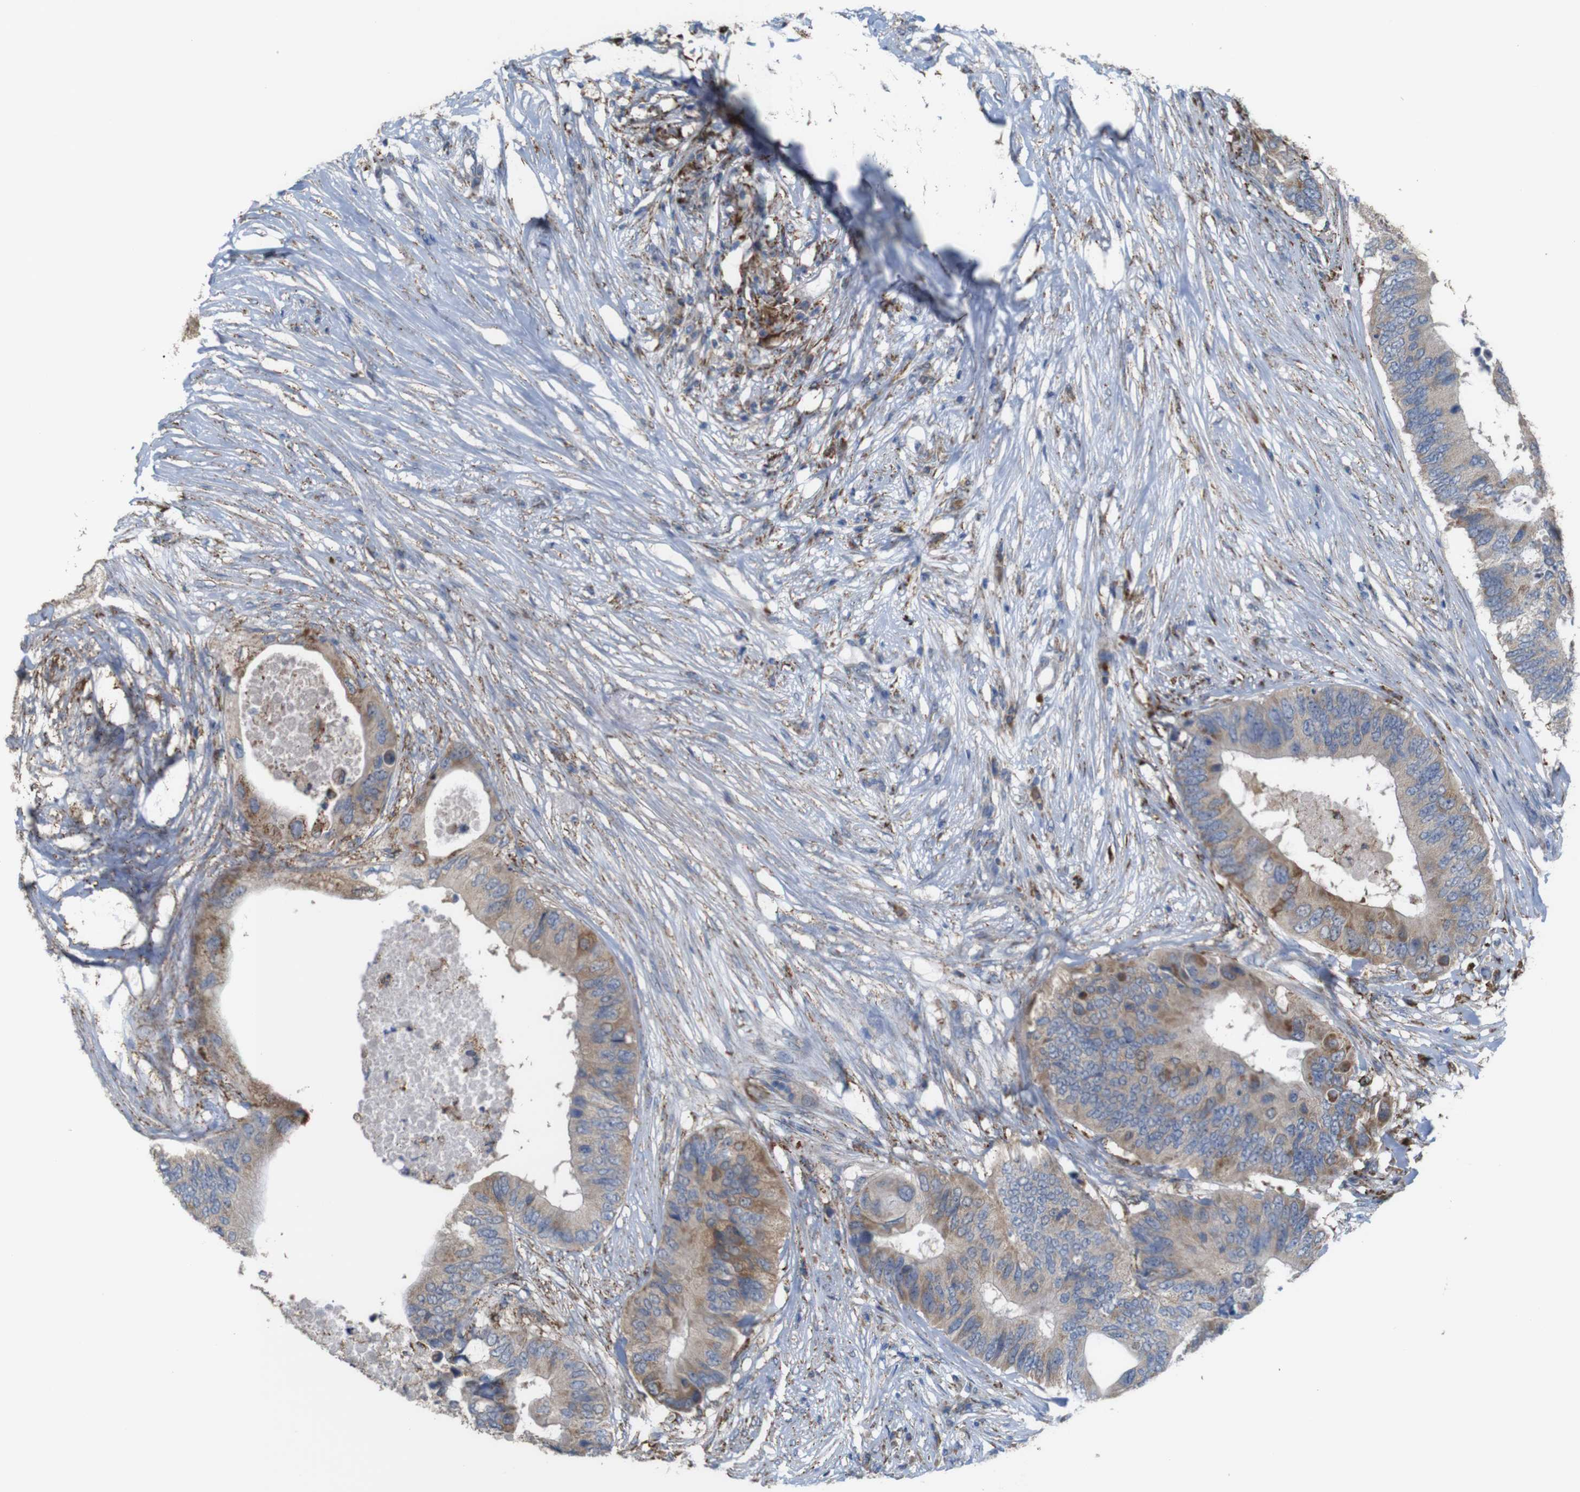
{"staining": {"intensity": "weak", "quantity": "25%-75%", "location": "cytoplasmic/membranous"}, "tissue": "colorectal cancer", "cell_type": "Tumor cells", "image_type": "cancer", "snomed": [{"axis": "morphology", "description": "Adenocarcinoma, NOS"}, {"axis": "topography", "description": "Colon"}], "caption": "Immunohistochemical staining of colorectal cancer demonstrates low levels of weak cytoplasmic/membranous protein expression in about 25%-75% of tumor cells. (DAB (3,3'-diaminobenzidine) IHC with brightfield microscopy, high magnification).", "gene": "PTPRR", "patient": {"sex": "male", "age": 71}}